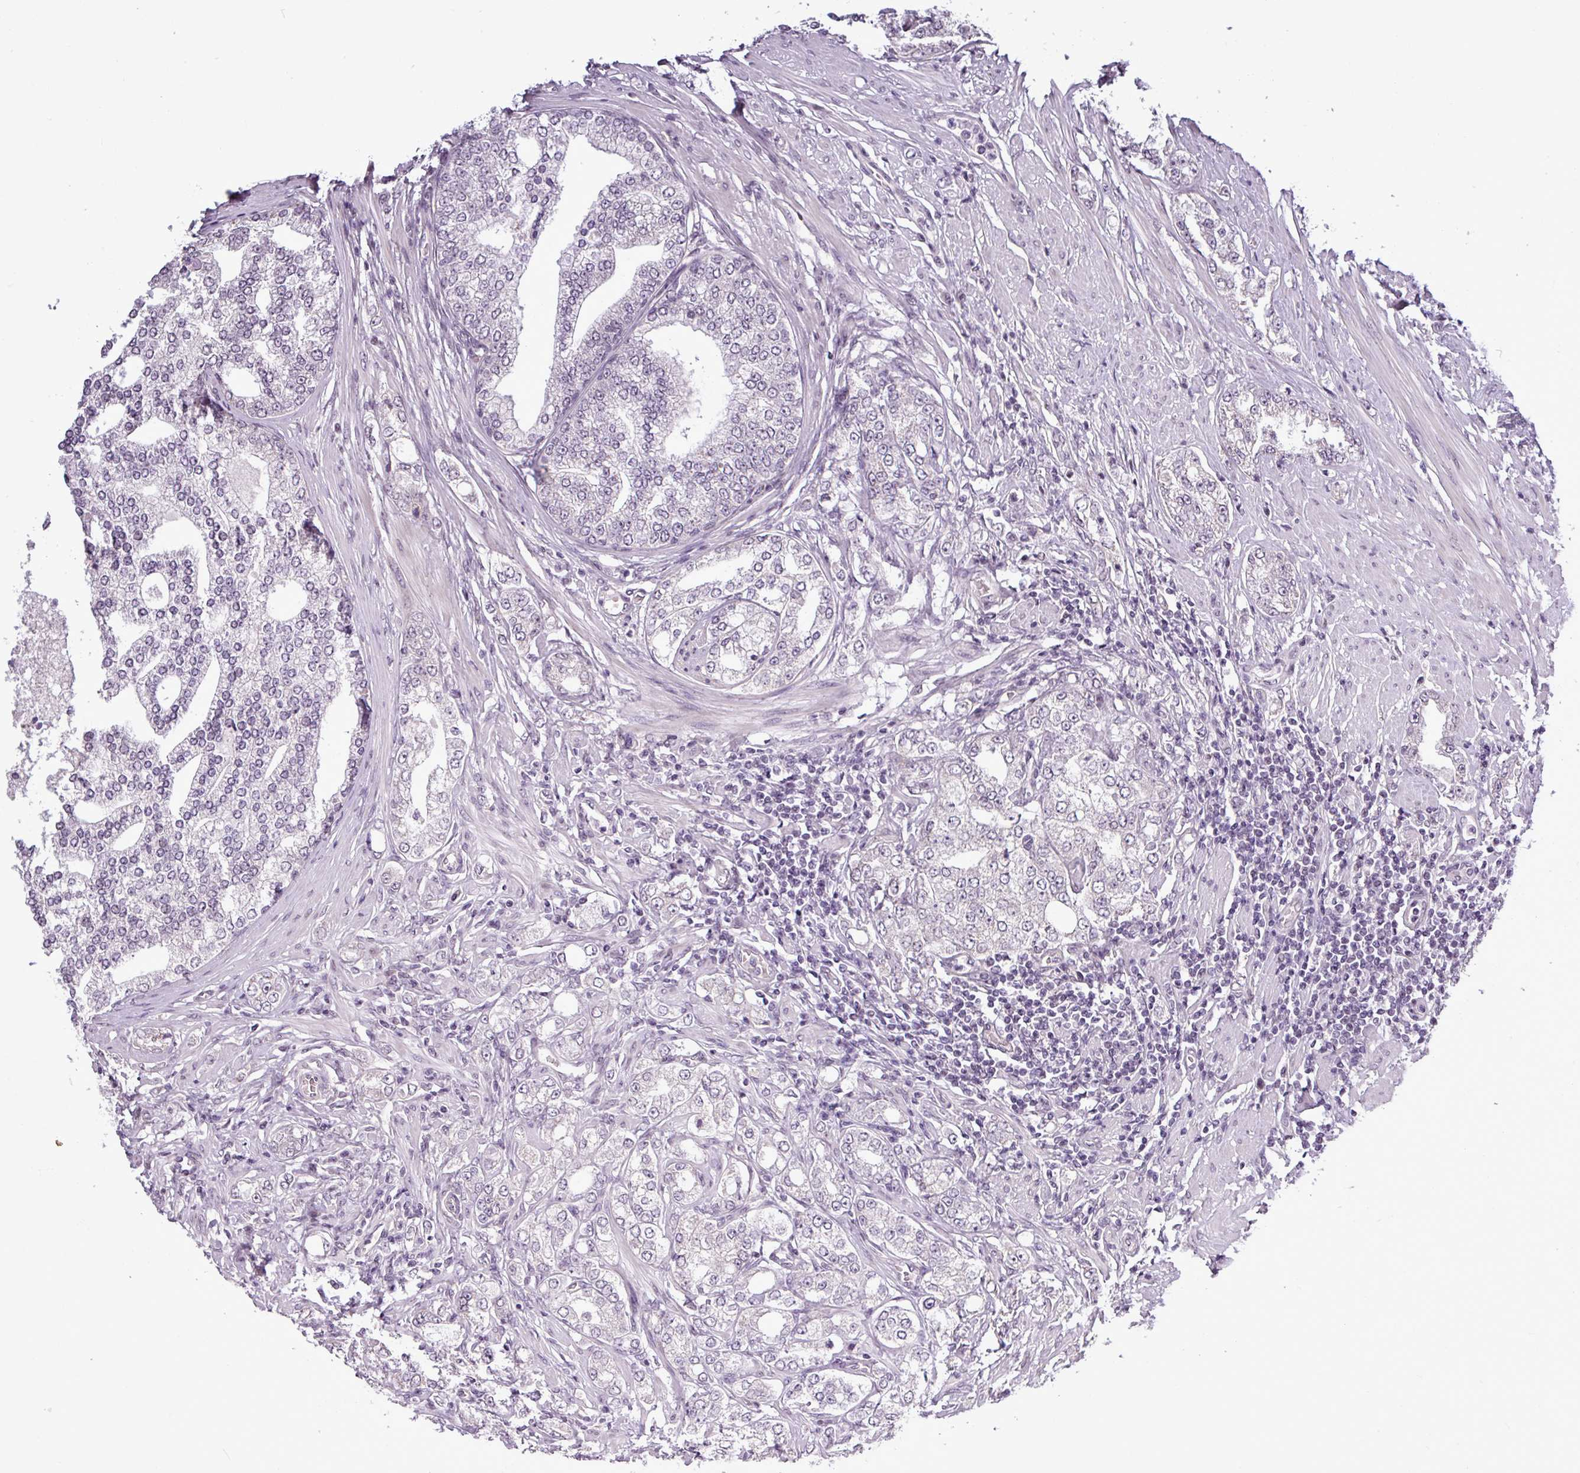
{"staining": {"intensity": "negative", "quantity": "none", "location": "none"}, "tissue": "prostate cancer", "cell_type": "Tumor cells", "image_type": "cancer", "snomed": [{"axis": "morphology", "description": "Adenocarcinoma, High grade"}, {"axis": "topography", "description": "Prostate"}], "caption": "High magnification brightfield microscopy of prostate cancer (high-grade adenocarcinoma) stained with DAB (3,3'-diaminobenzidine) (brown) and counterstained with hematoxylin (blue): tumor cells show no significant positivity.", "gene": "GPT2", "patient": {"sex": "male", "age": 64}}